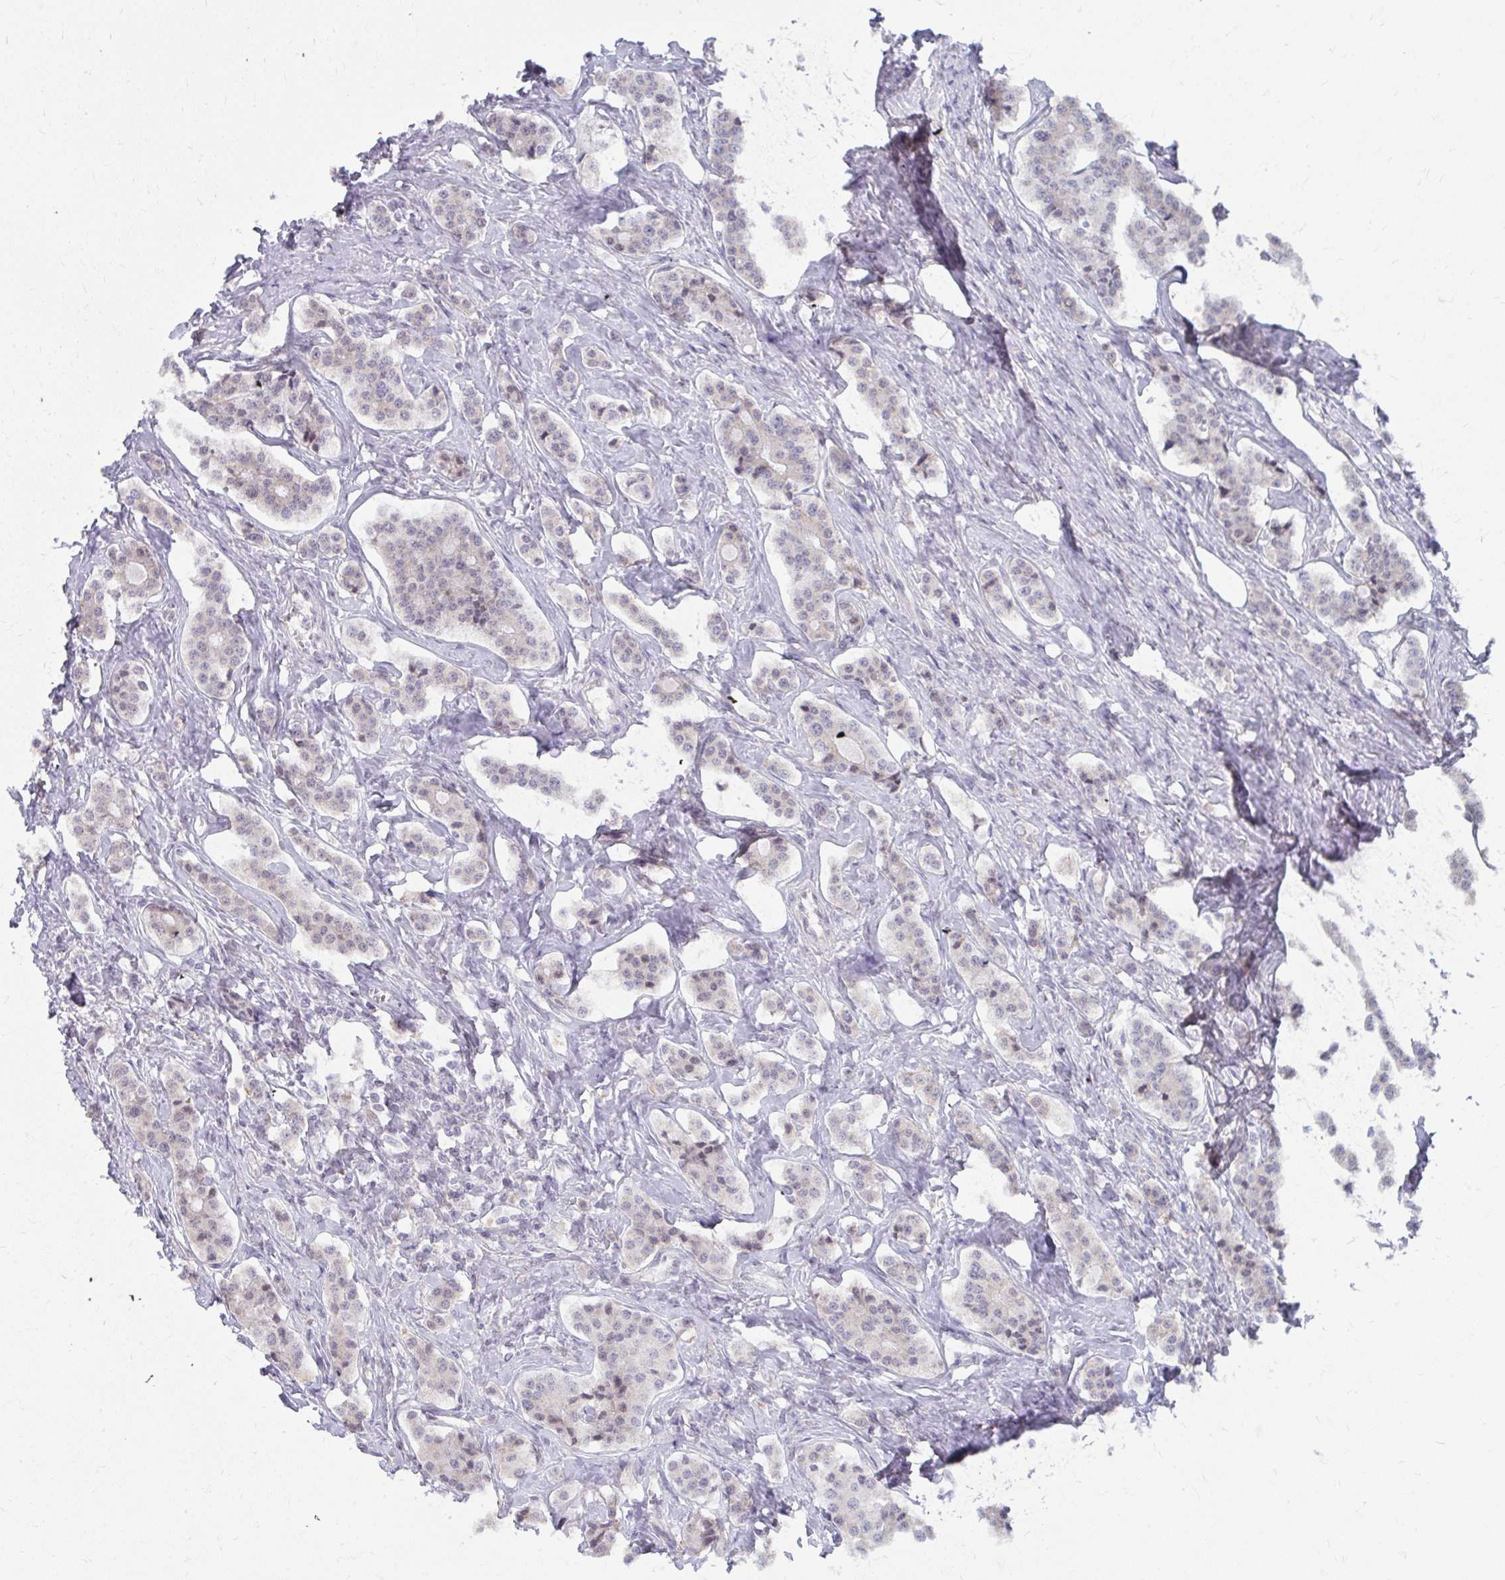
{"staining": {"intensity": "negative", "quantity": "none", "location": "none"}, "tissue": "carcinoid", "cell_type": "Tumor cells", "image_type": "cancer", "snomed": [{"axis": "morphology", "description": "Carcinoid, malignant, NOS"}, {"axis": "topography", "description": "Small intestine"}], "caption": "The immunohistochemistry (IHC) histopathology image has no significant expression in tumor cells of carcinoid (malignant) tissue.", "gene": "NMNAT1", "patient": {"sex": "male", "age": 63}}